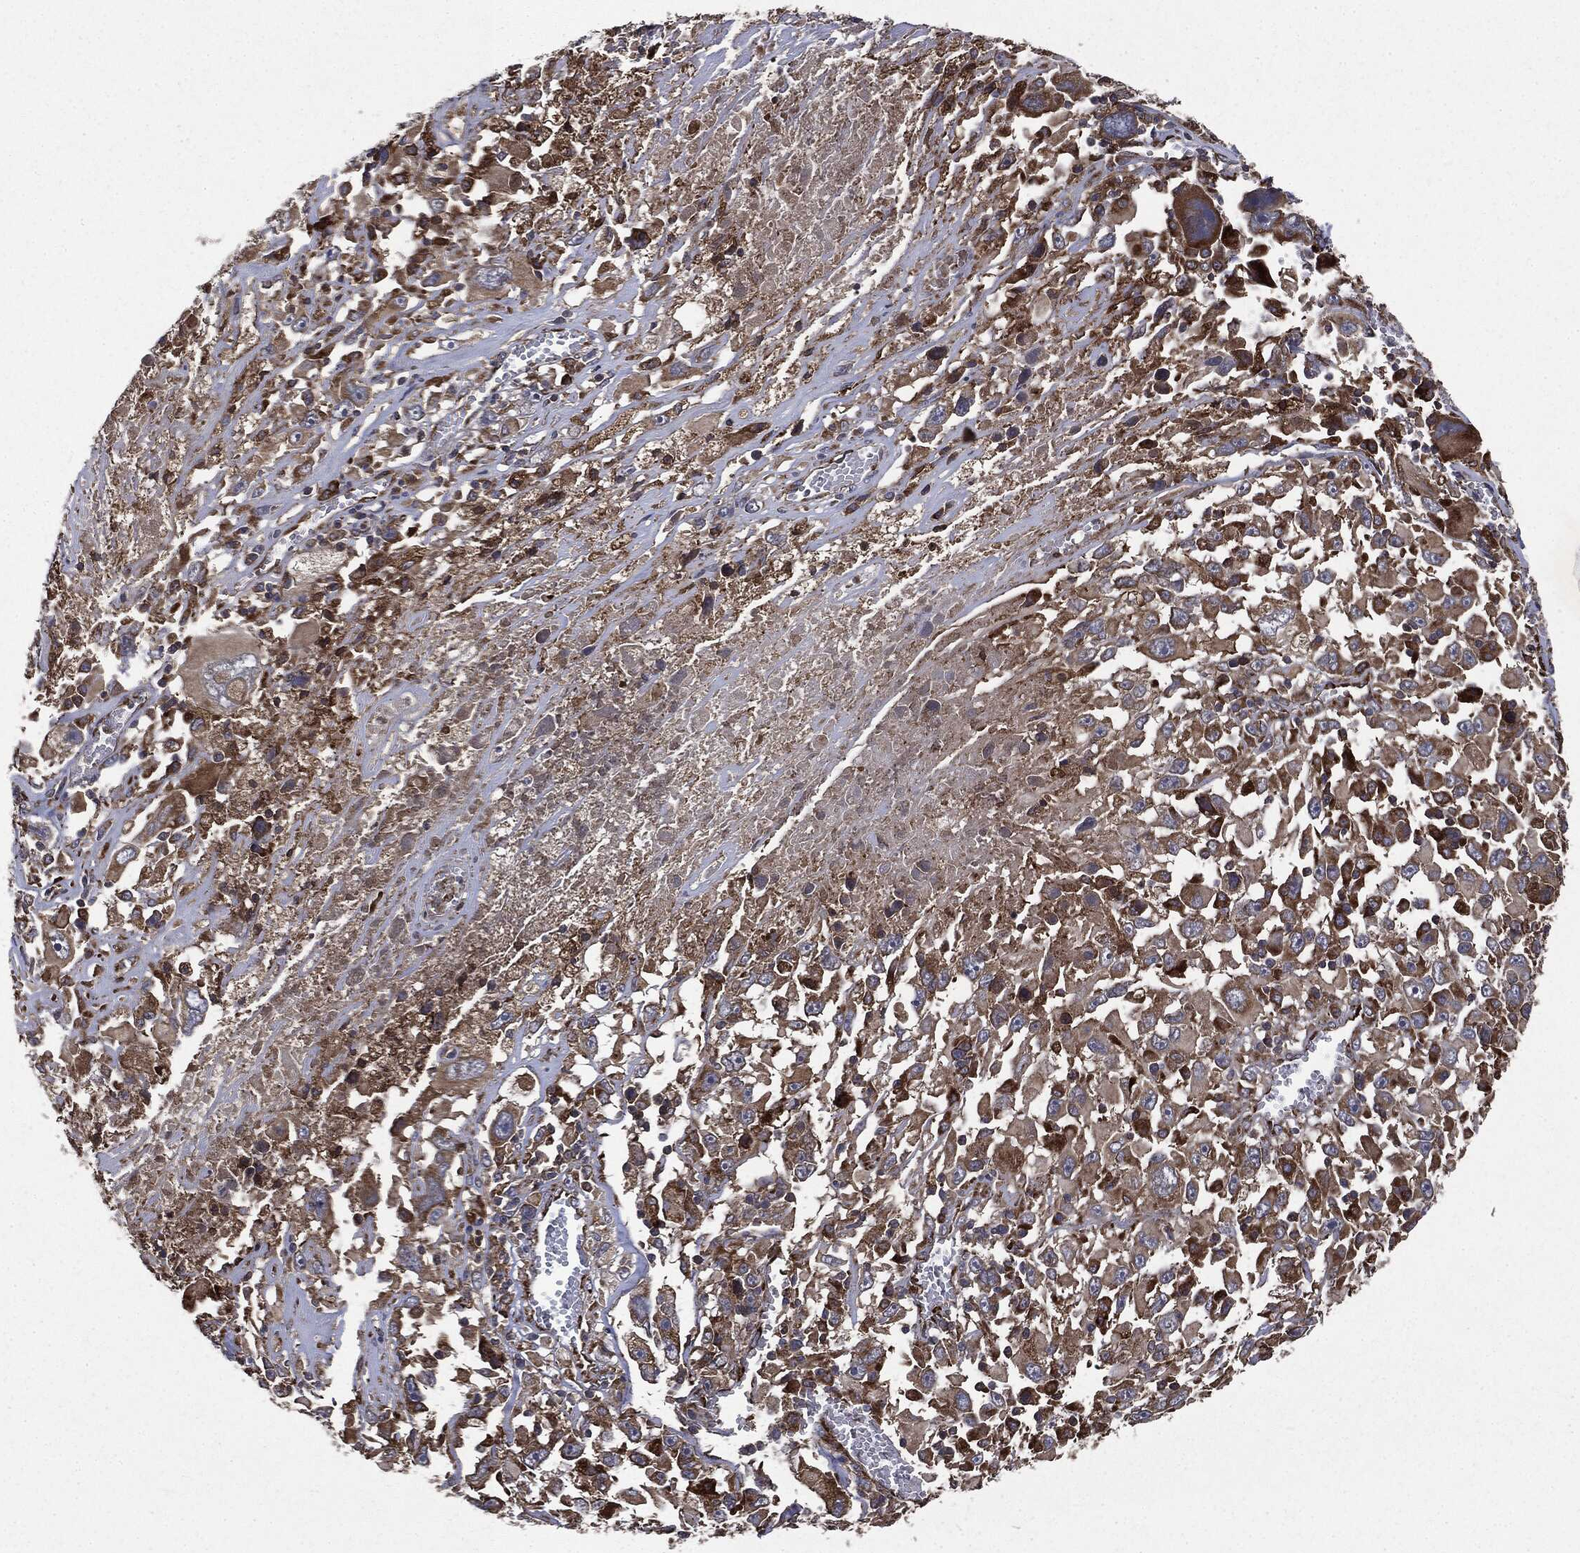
{"staining": {"intensity": "moderate", "quantity": ">75%", "location": "cytoplasmic/membranous"}, "tissue": "melanoma", "cell_type": "Tumor cells", "image_type": "cancer", "snomed": [{"axis": "morphology", "description": "Malignant melanoma, Metastatic site"}, {"axis": "topography", "description": "Soft tissue"}], "caption": "Human melanoma stained with a brown dye displays moderate cytoplasmic/membranous positive positivity in approximately >75% of tumor cells.", "gene": "PLOD3", "patient": {"sex": "male", "age": 50}}